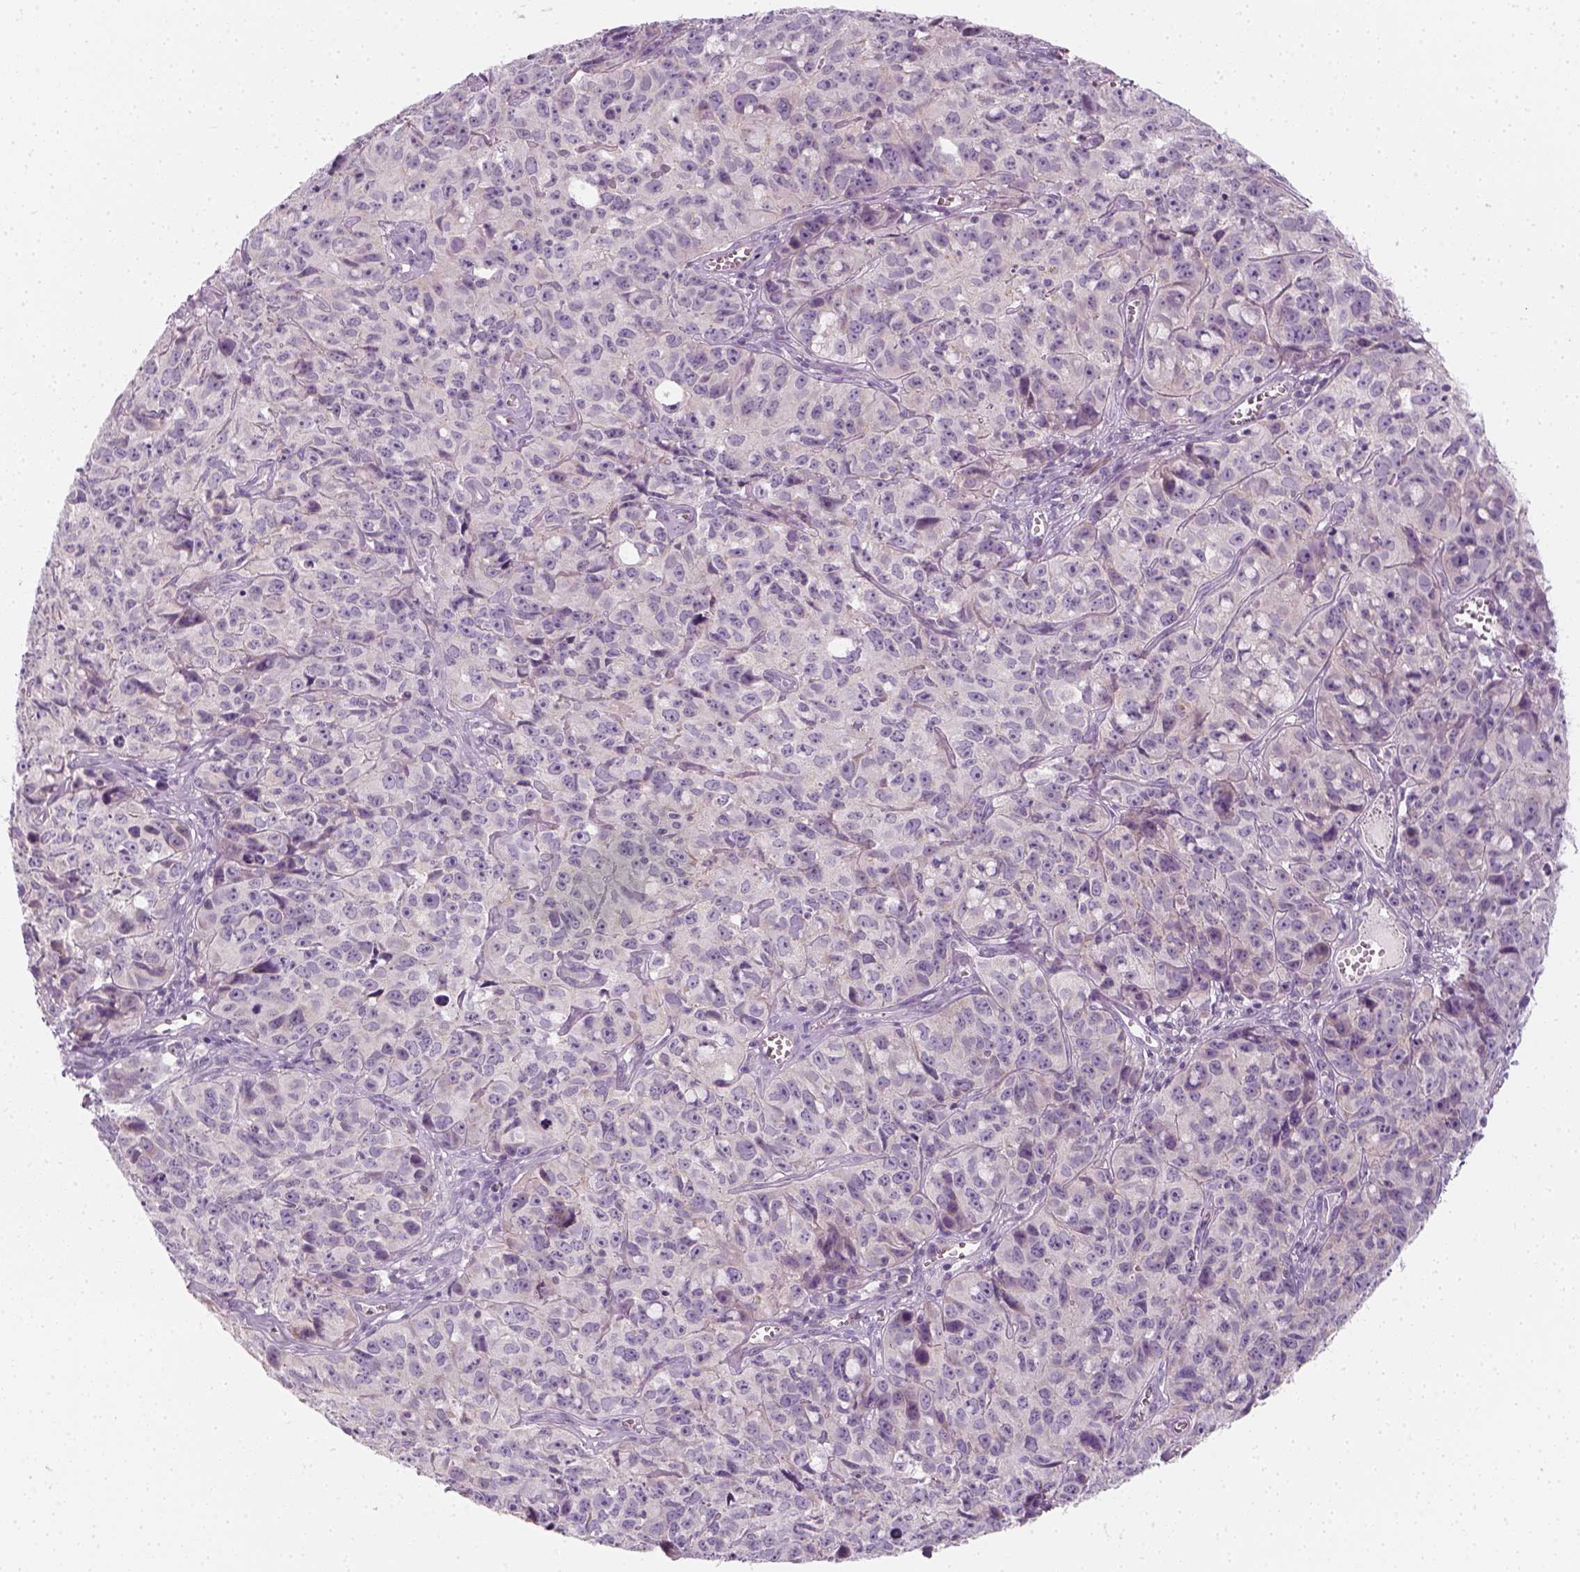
{"staining": {"intensity": "negative", "quantity": "none", "location": "none"}, "tissue": "cervical cancer", "cell_type": "Tumor cells", "image_type": "cancer", "snomed": [{"axis": "morphology", "description": "Squamous cell carcinoma, NOS"}, {"axis": "topography", "description": "Cervix"}], "caption": "Immunohistochemistry (IHC) histopathology image of cervical cancer stained for a protein (brown), which demonstrates no staining in tumor cells.", "gene": "PRAME", "patient": {"sex": "female", "age": 28}}